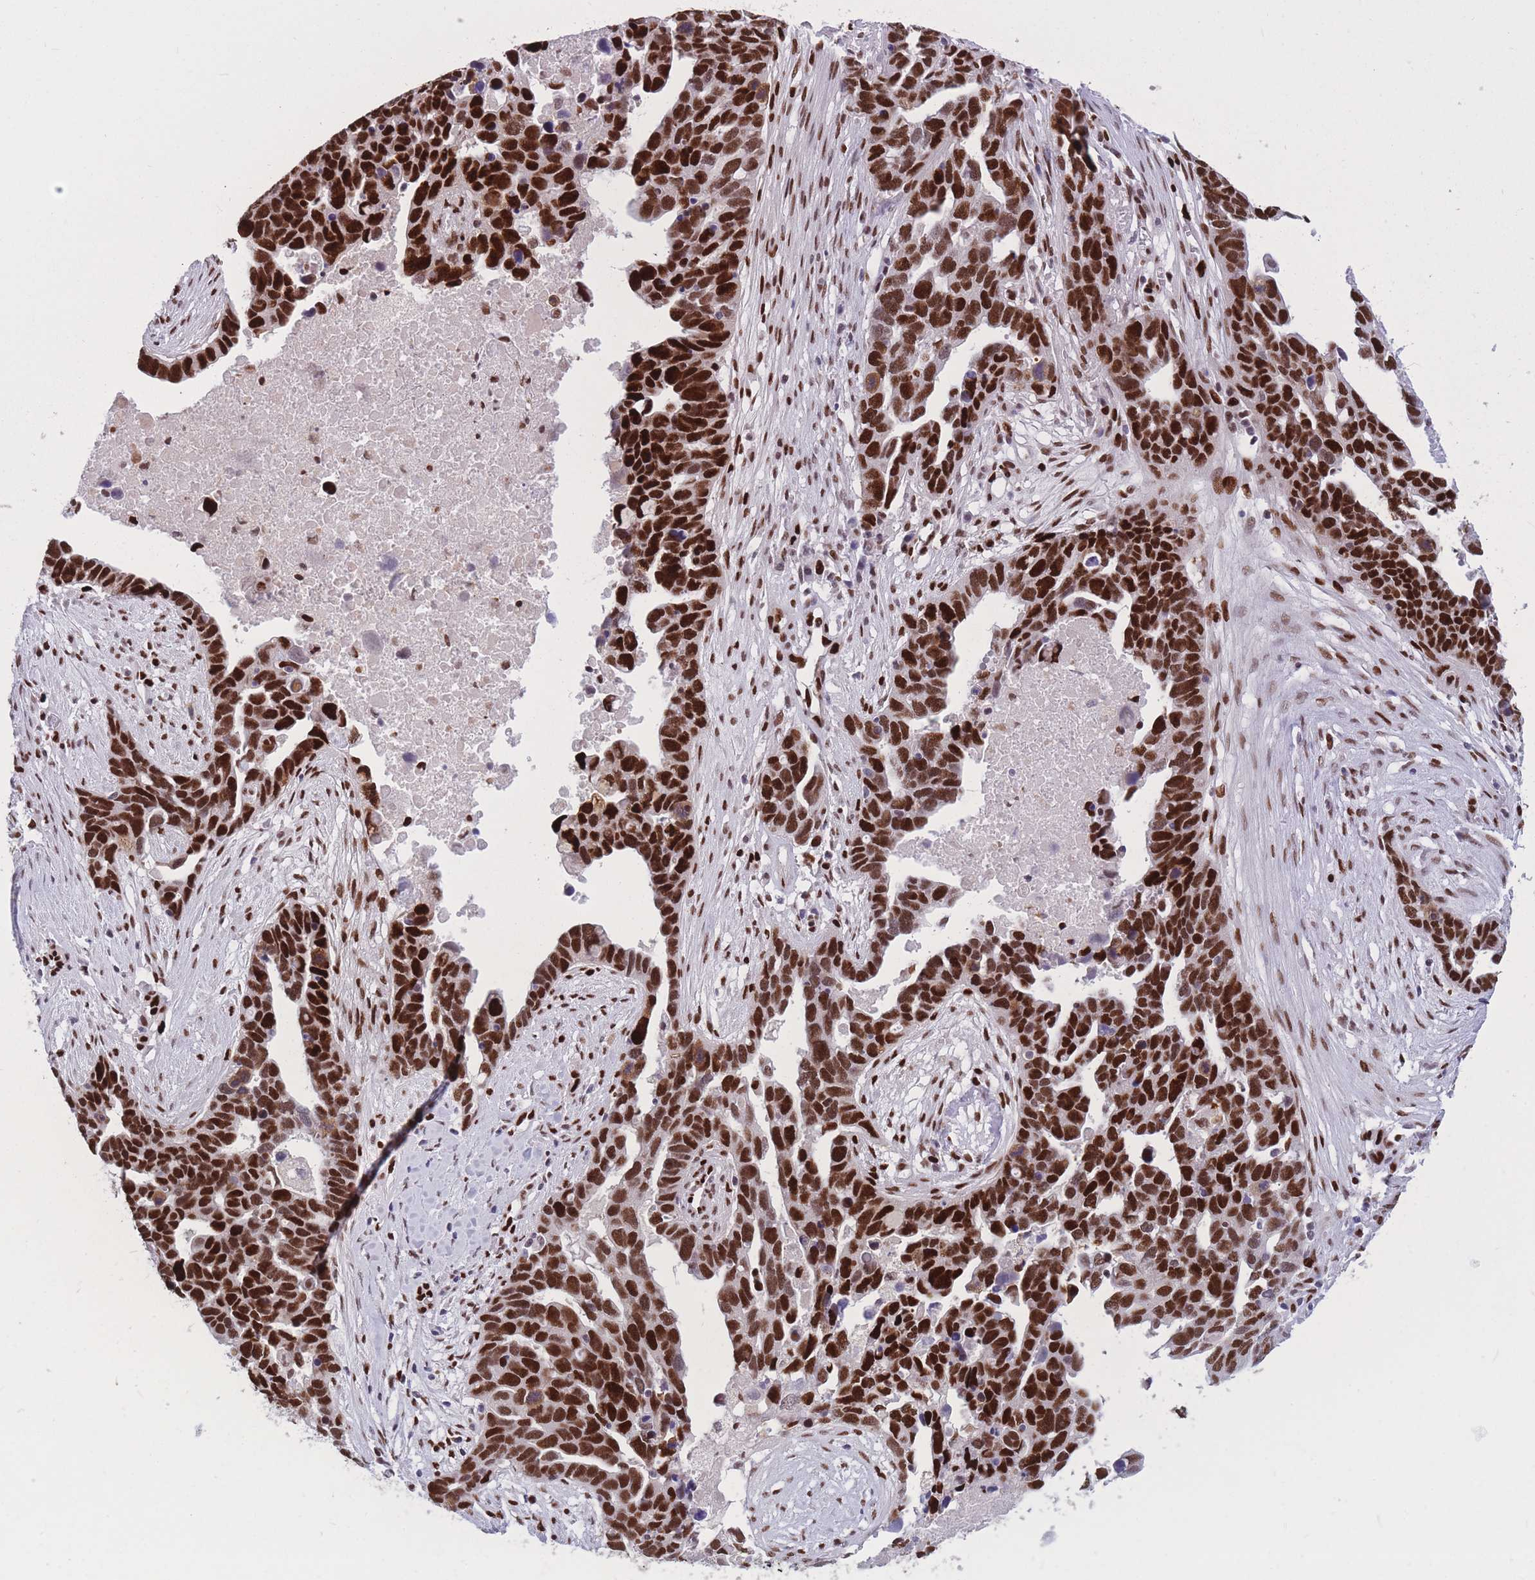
{"staining": {"intensity": "strong", "quantity": ">75%", "location": "nuclear"}, "tissue": "ovarian cancer", "cell_type": "Tumor cells", "image_type": "cancer", "snomed": [{"axis": "morphology", "description": "Cystadenocarcinoma, serous, NOS"}, {"axis": "topography", "description": "Ovary"}], "caption": "This image shows IHC staining of human ovarian serous cystadenocarcinoma, with high strong nuclear positivity in approximately >75% of tumor cells.", "gene": "NASP", "patient": {"sex": "female", "age": 54}}